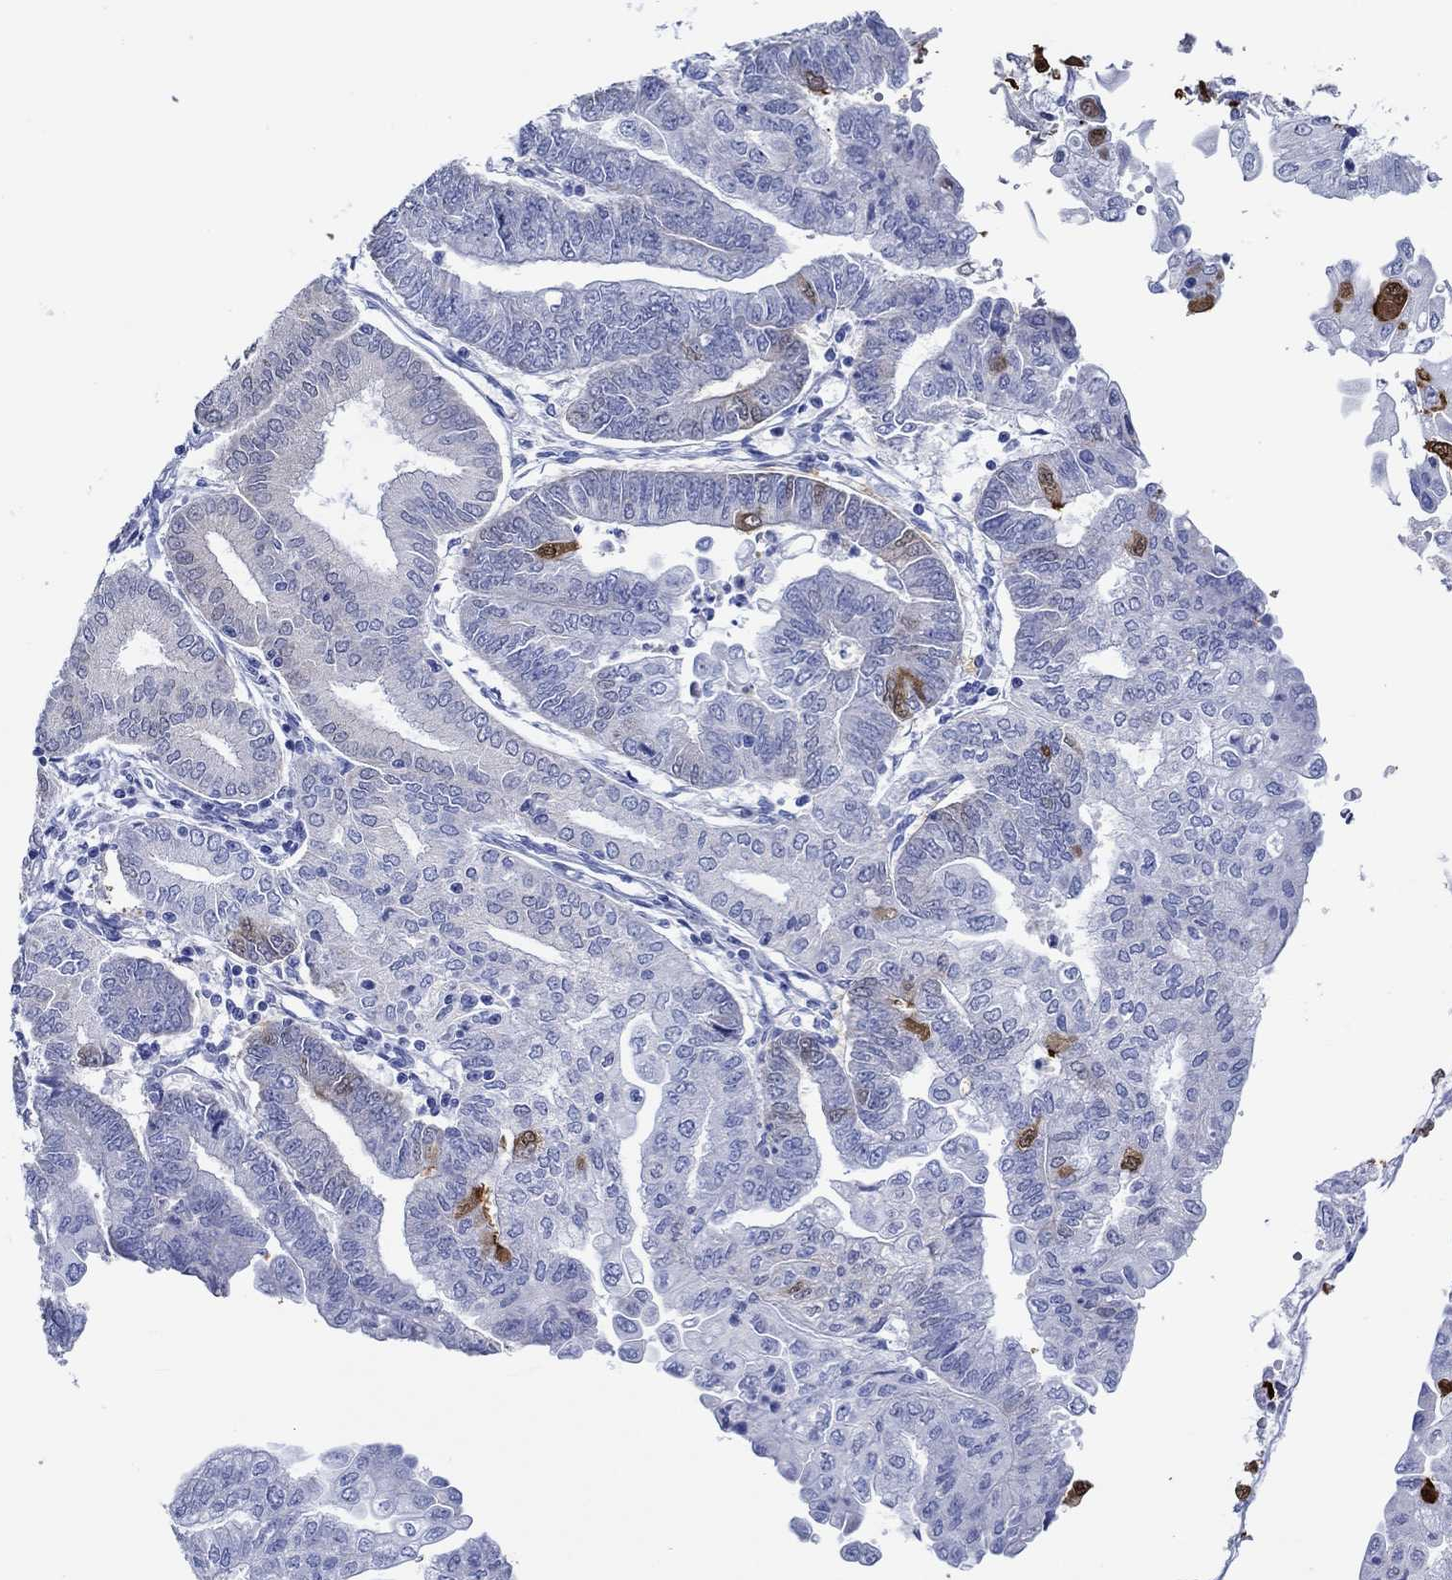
{"staining": {"intensity": "strong", "quantity": "<25%", "location": "cytoplasmic/membranous"}, "tissue": "endometrial cancer", "cell_type": "Tumor cells", "image_type": "cancer", "snomed": [{"axis": "morphology", "description": "Adenocarcinoma, NOS"}, {"axis": "topography", "description": "Endometrium"}], "caption": "Tumor cells display medium levels of strong cytoplasmic/membranous positivity in about <25% of cells in human endometrial cancer (adenocarcinoma). (DAB (3,3'-diaminobenzidine) = brown stain, brightfield microscopy at high magnification).", "gene": "IGFBP6", "patient": {"sex": "female", "age": 55}}